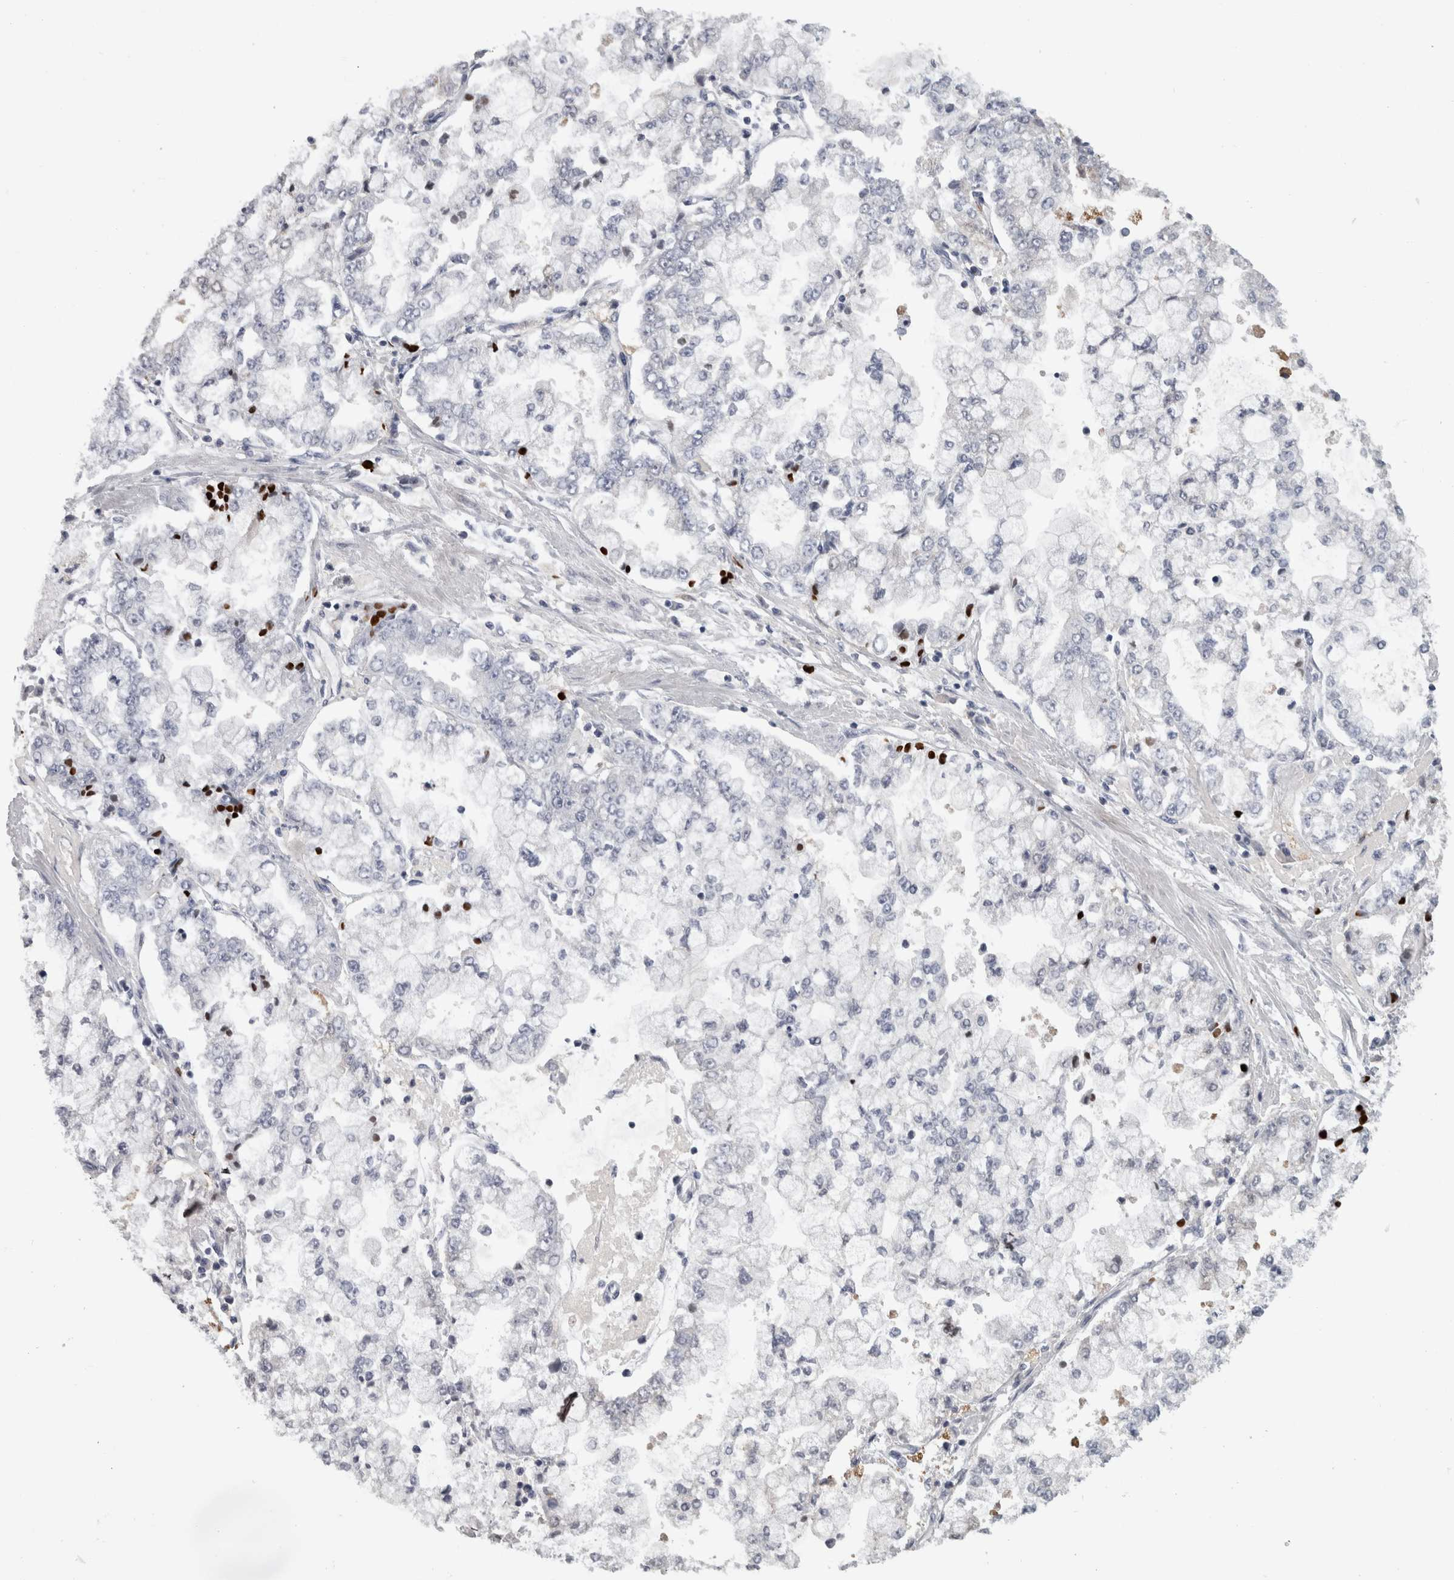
{"staining": {"intensity": "negative", "quantity": "none", "location": "none"}, "tissue": "stomach cancer", "cell_type": "Tumor cells", "image_type": "cancer", "snomed": [{"axis": "morphology", "description": "Adenocarcinoma, NOS"}, {"axis": "topography", "description": "Stomach"}], "caption": "A high-resolution image shows immunohistochemistry staining of stomach cancer, which demonstrates no significant expression in tumor cells.", "gene": "TCAP", "patient": {"sex": "male", "age": 76}}